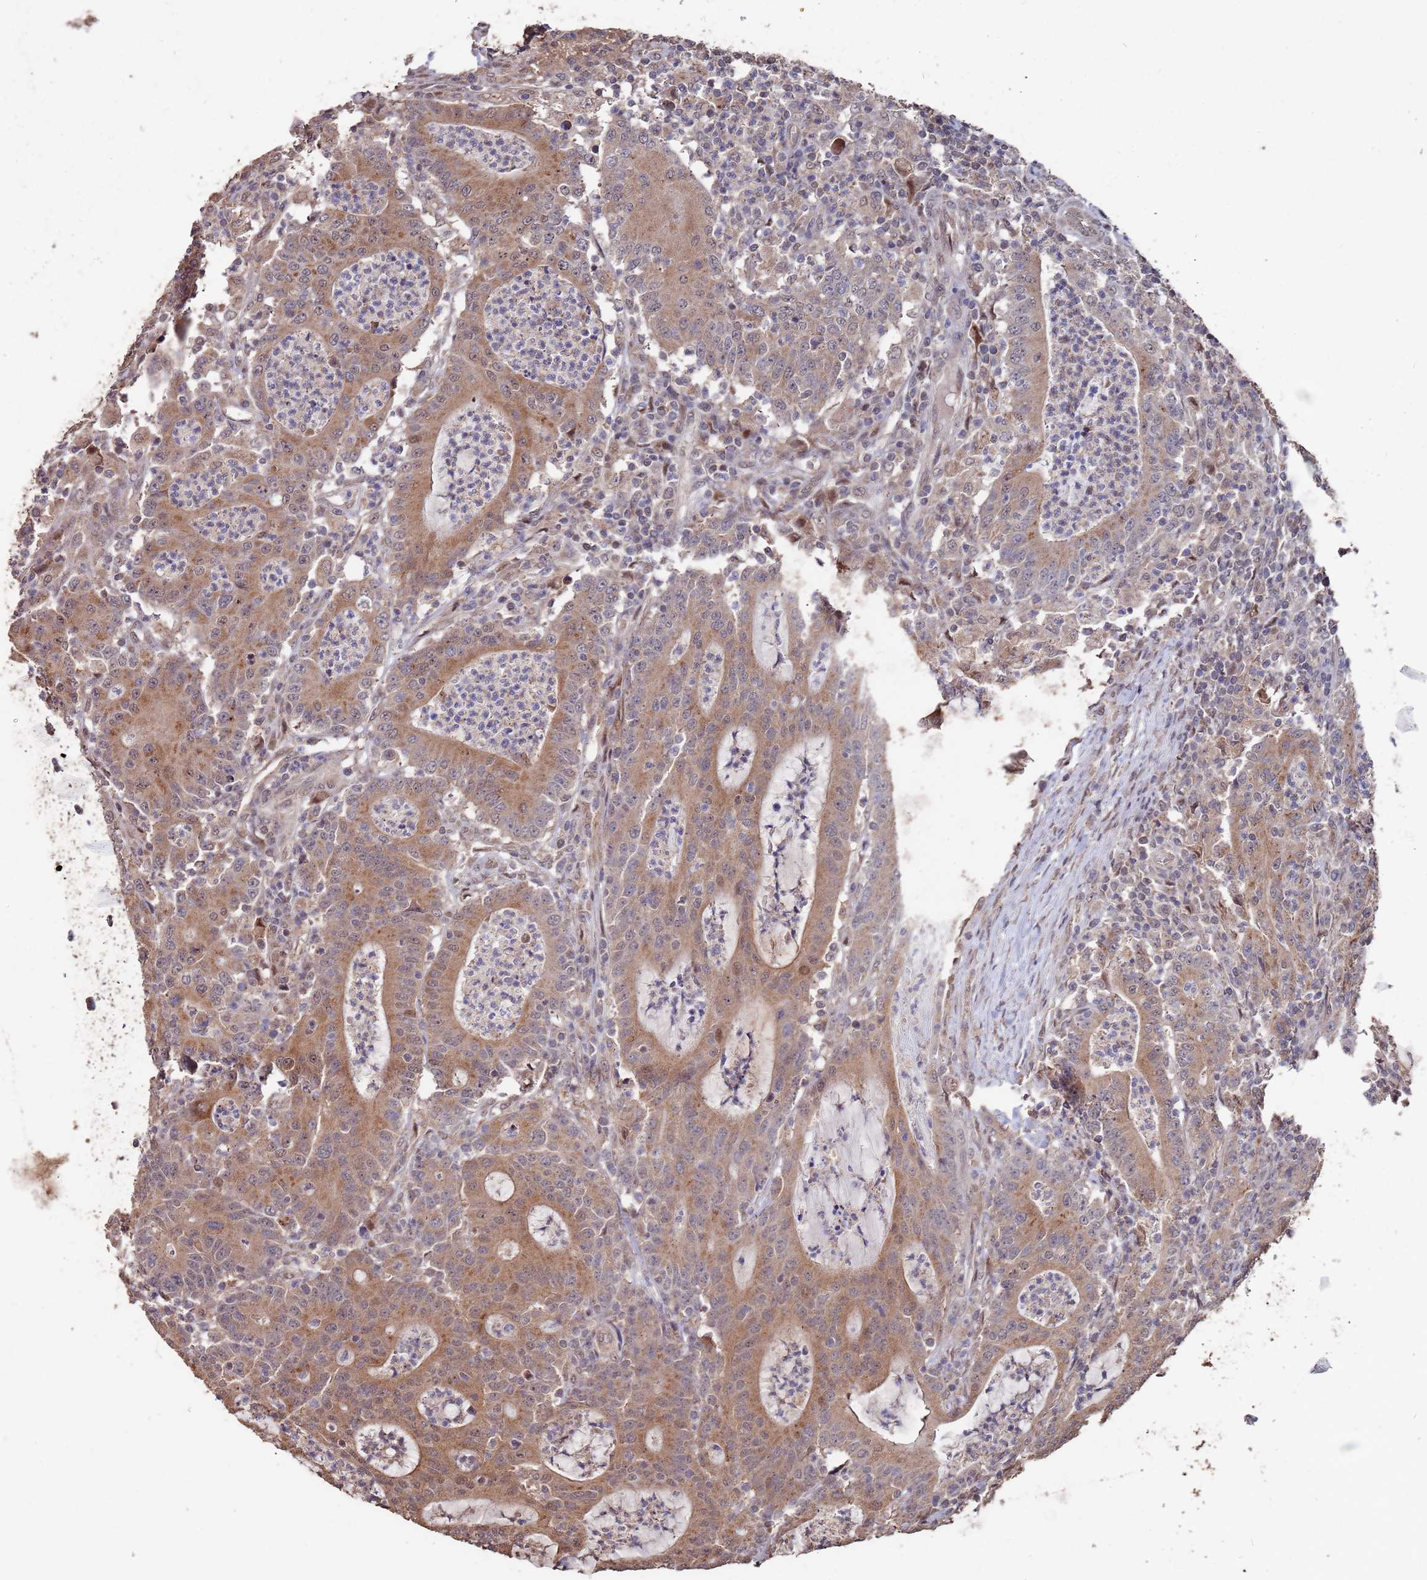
{"staining": {"intensity": "moderate", "quantity": ">75%", "location": "cytoplasmic/membranous"}, "tissue": "colorectal cancer", "cell_type": "Tumor cells", "image_type": "cancer", "snomed": [{"axis": "morphology", "description": "Adenocarcinoma, NOS"}, {"axis": "topography", "description": "Colon"}], "caption": "An image of colorectal cancer stained for a protein exhibits moderate cytoplasmic/membranous brown staining in tumor cells. The protein of interest is shown in brown color, while the nuclei are stained blue.", "gene": "PRR7", "patient": {"sex": "male", "age": 83}}